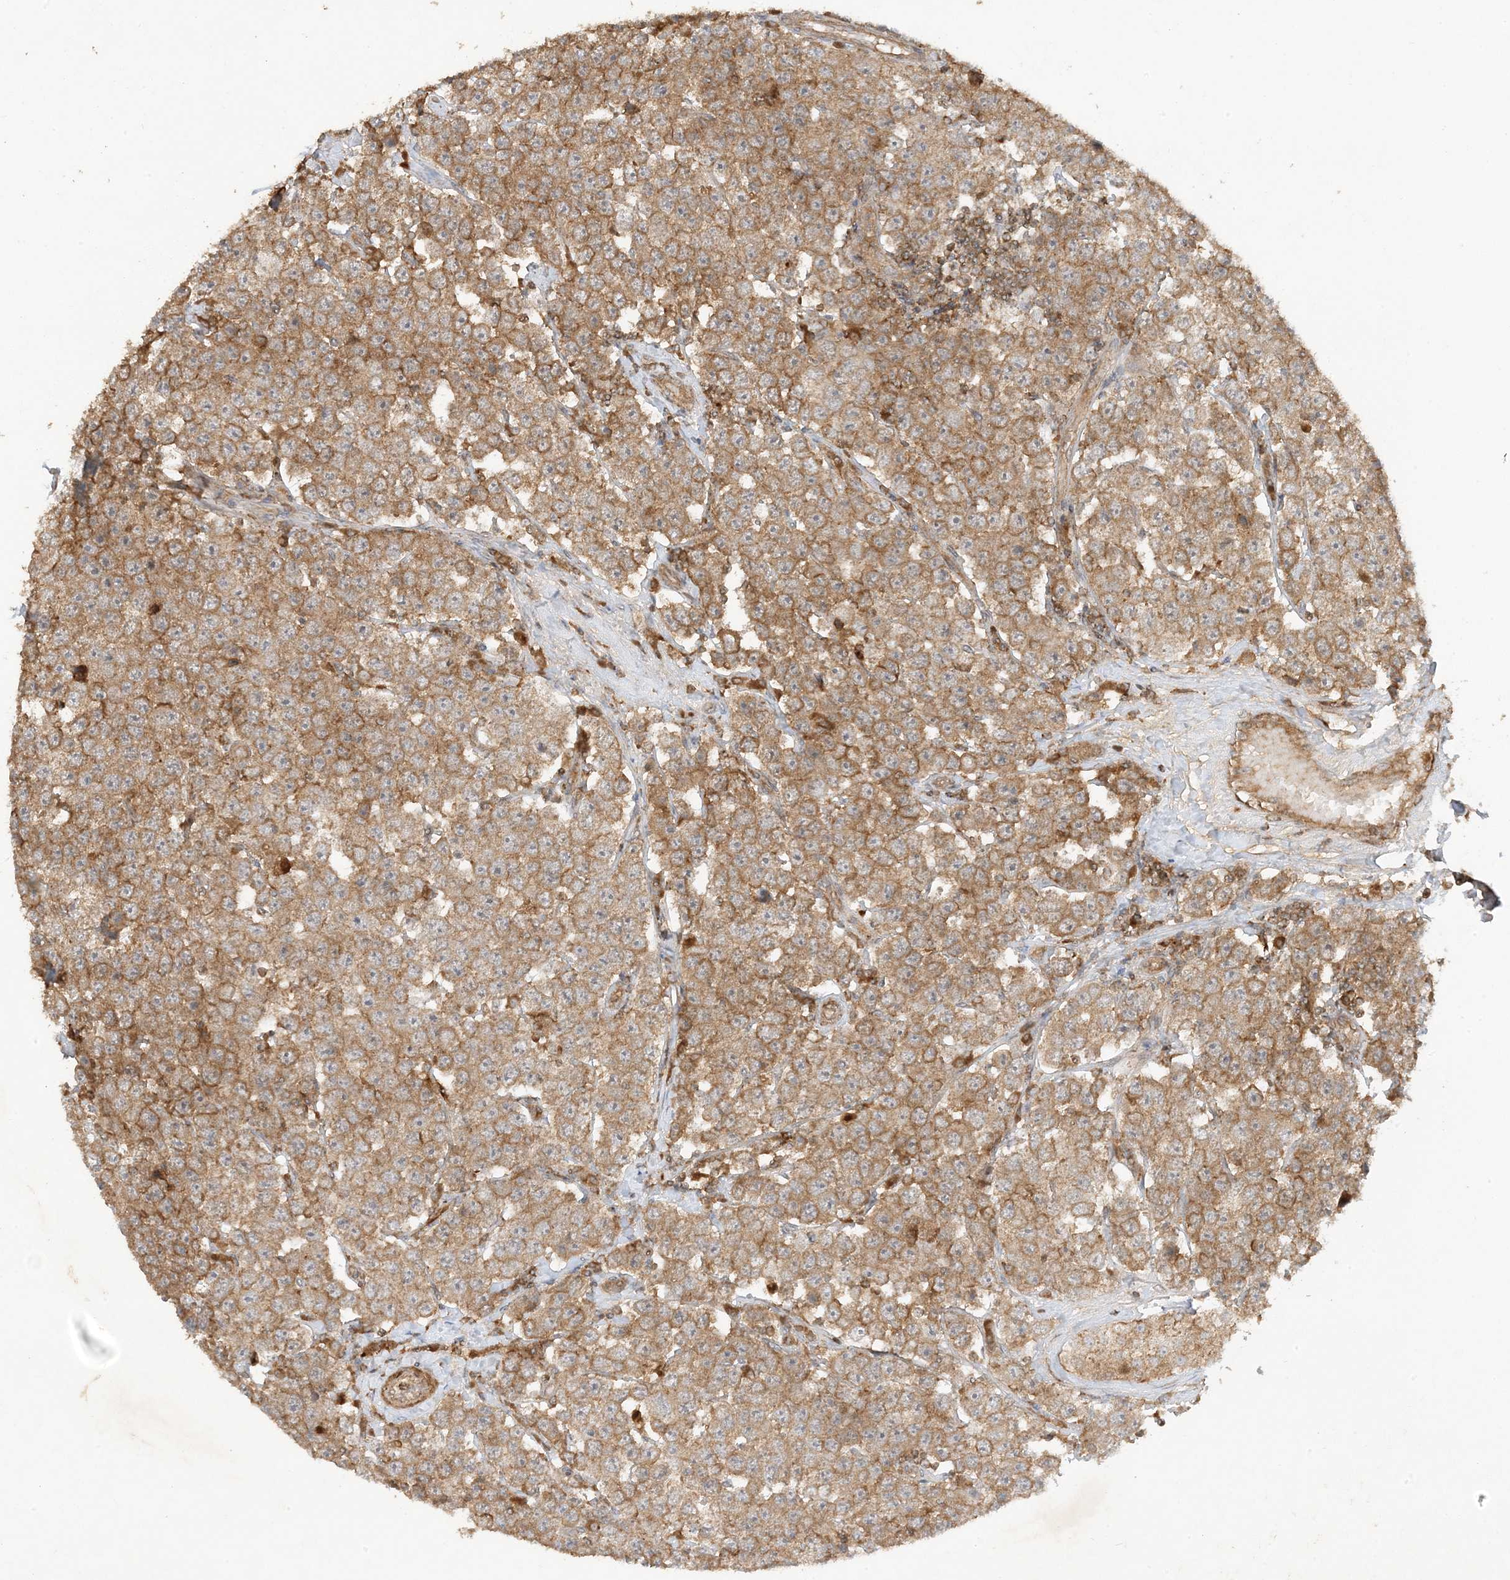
{"staining": {"intensity": "moderate", "quantity": ">75%", "location": "cytoplasmic/membranous"}, "tissue": "testis cancer", "cell_type": "Tumor cells", "image_type": "cancer", "snomed": [{"axis": "morphology", "description": "Seminoma, NOS"}, {"axis": "topography", "description": "Testis"}], "caption": "Seminoma (testis) stained with a protein marker exhibits moderate staining in tumor cells.", "gene": "XRN1", "patient": {"sex": "male", "age": 28}}